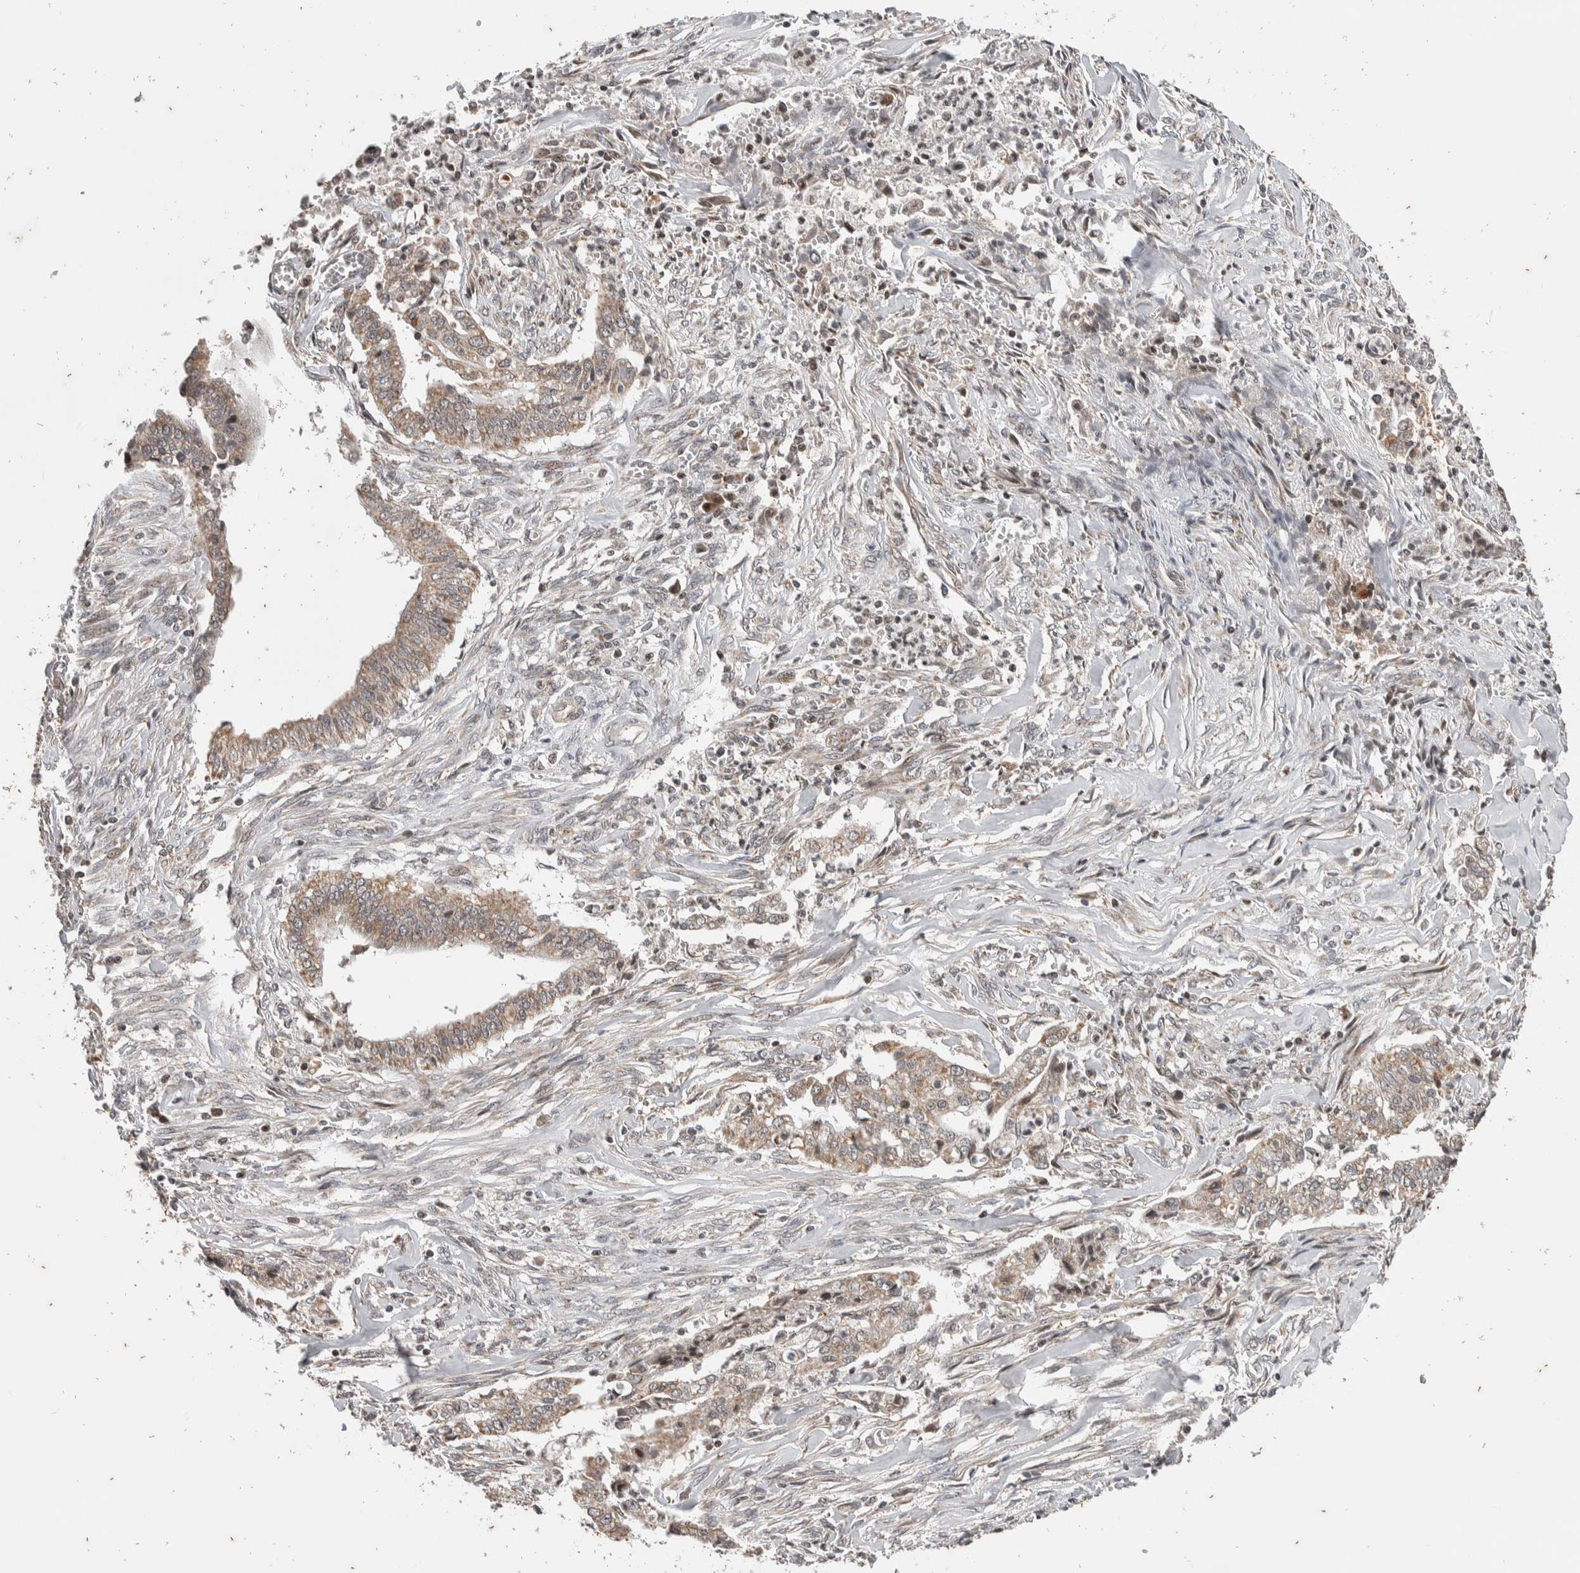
{"staining": {"intensity": "weak", "quantity": "25%-75%", "location": "cytoplasmic/membranous"}, "tissue": "cervical cancer", "cell_type": "Tumor cells", "image_type": "cancer", "snomed": [{"axis": "morphology", "description": "Adenocarcinoma, NOS"}, {"axis": "topography", "description": "Cervix"}], "caption": "Cervical cancer stained with a brown dye reveals weak cytoplasmic/membranous positive expression in about 25%-75% of tumor cells.", "gene": "ATXN7L1", "patient": {"sex": "female", "age": 44}}